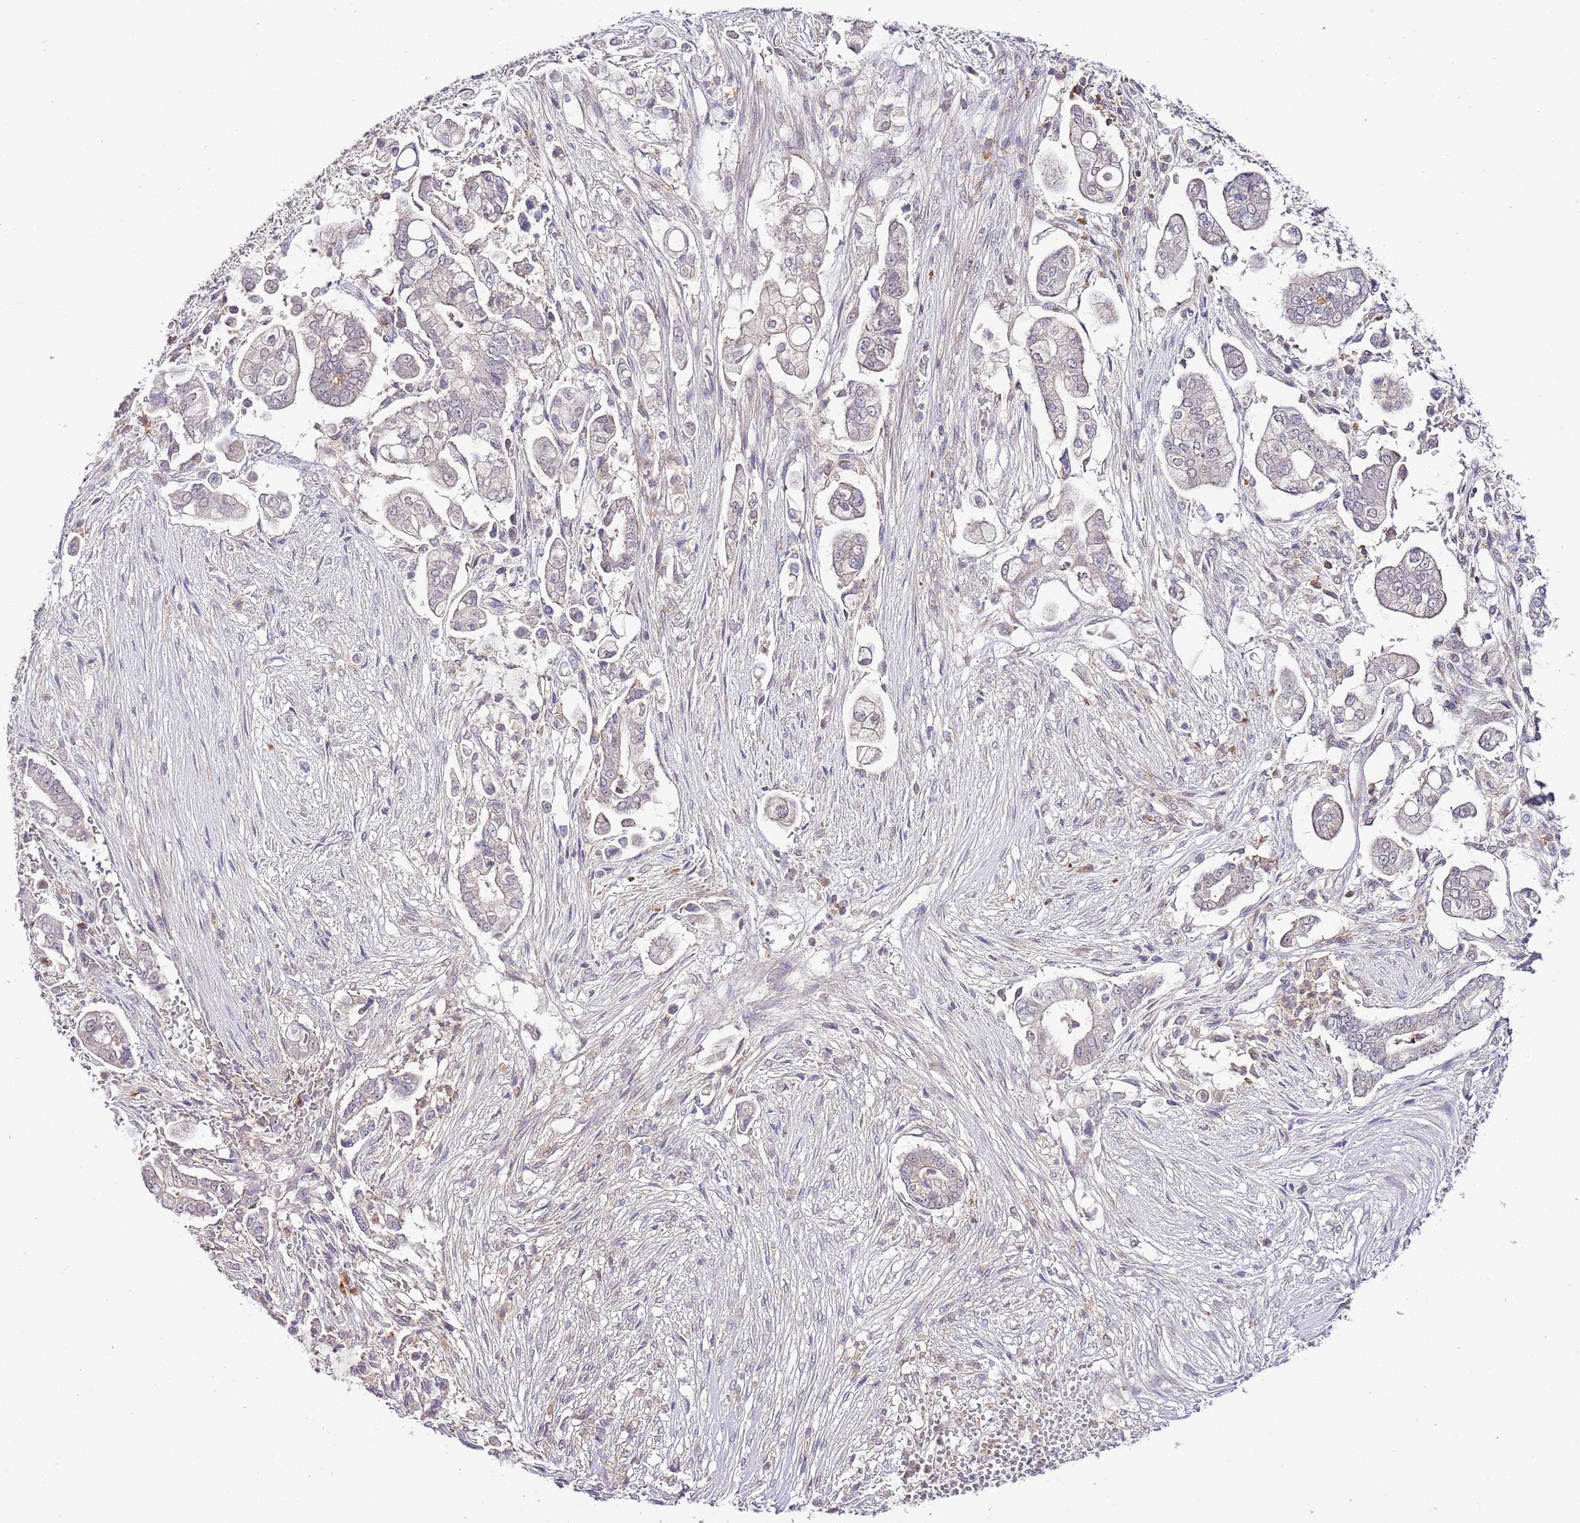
{"staining": {"intensity": "weak", "quantity": "<25%", "location": "cytoplasmic/membranous"}, "tissue": "pancreatic cancer", "cell_type": "Tumor cells", "image_type": "cancer", "snomed": [{"axis": "morphology", "description": "Adenocarcinoma, NOS"}, {"axis": "topography", "description": "Pancreas"}], "caption": "This image is of adenocarcinoma (pancreatic) stained with immunohistochemistry (IHC) to label a protein in brown with the nuclei are counter-stained blue. There is no expression in tumor cells. (DAB IHC visualized using brightfield microscopy, high magnification).", "gene": "EFHD1", "patient": {"sex": "female", "age": 69}}